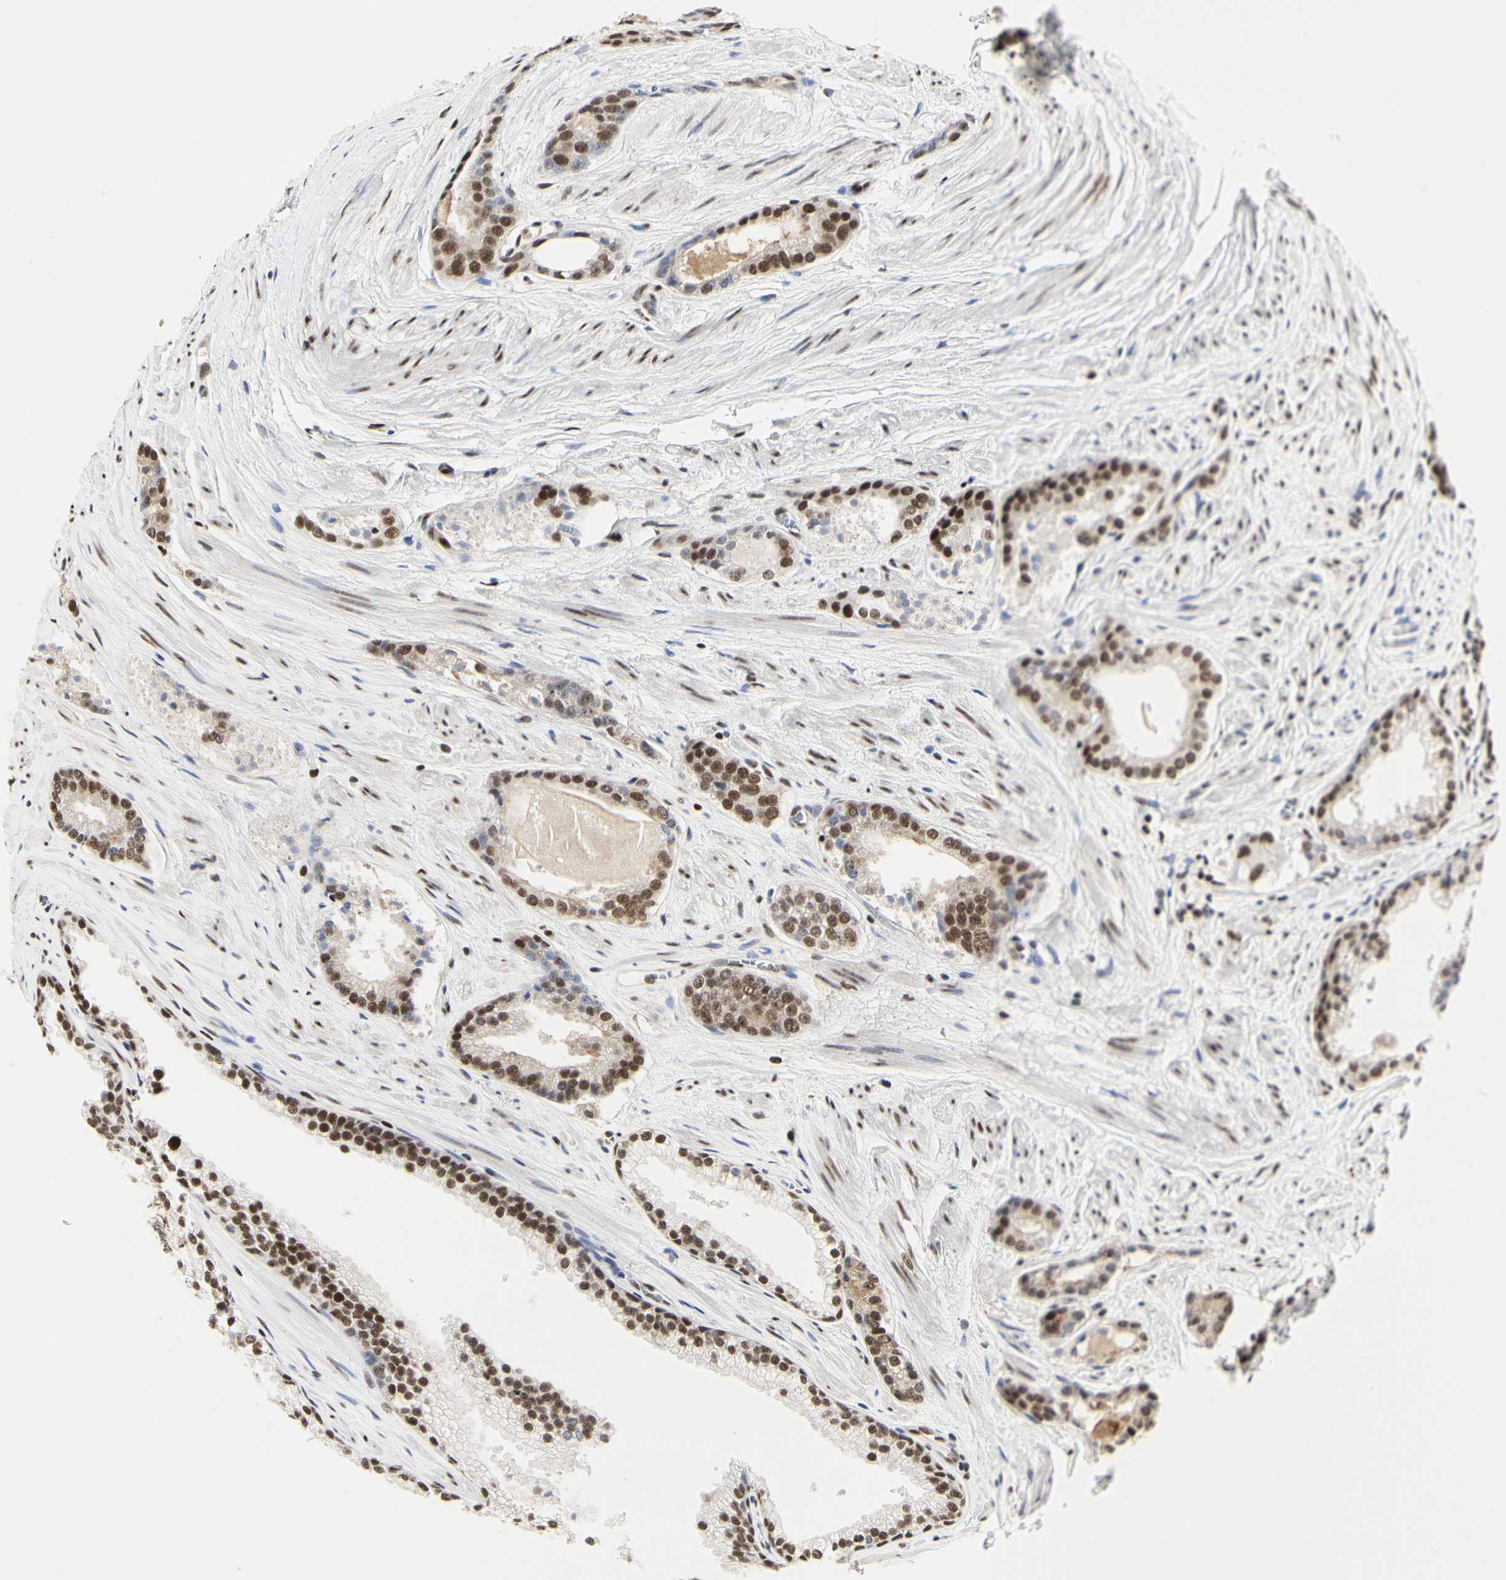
{"staining": {"intensity": "moderate", "quantity": "25%-75%", "location": "nuclear"}, "tissue": "prostate cancer", "cell_type": "Tumor cells", "image_type": "cancer", "snomed": [{"axis": "morphology", "description": "Adenocarcinoma, Low grade"}, {"axis": "topography", "description": "Prostate"}], "caption": "An immunohistochemistry (IHC) micrograph of neoplastic tissue is shown. Protein staining in brown highlights moderate nuclear positivity in prostate cancer (low-grade adenocarcinoma) within tumor cells.", "gene": "PRMT3", "patient": {"sex": "male", "age": 60}}